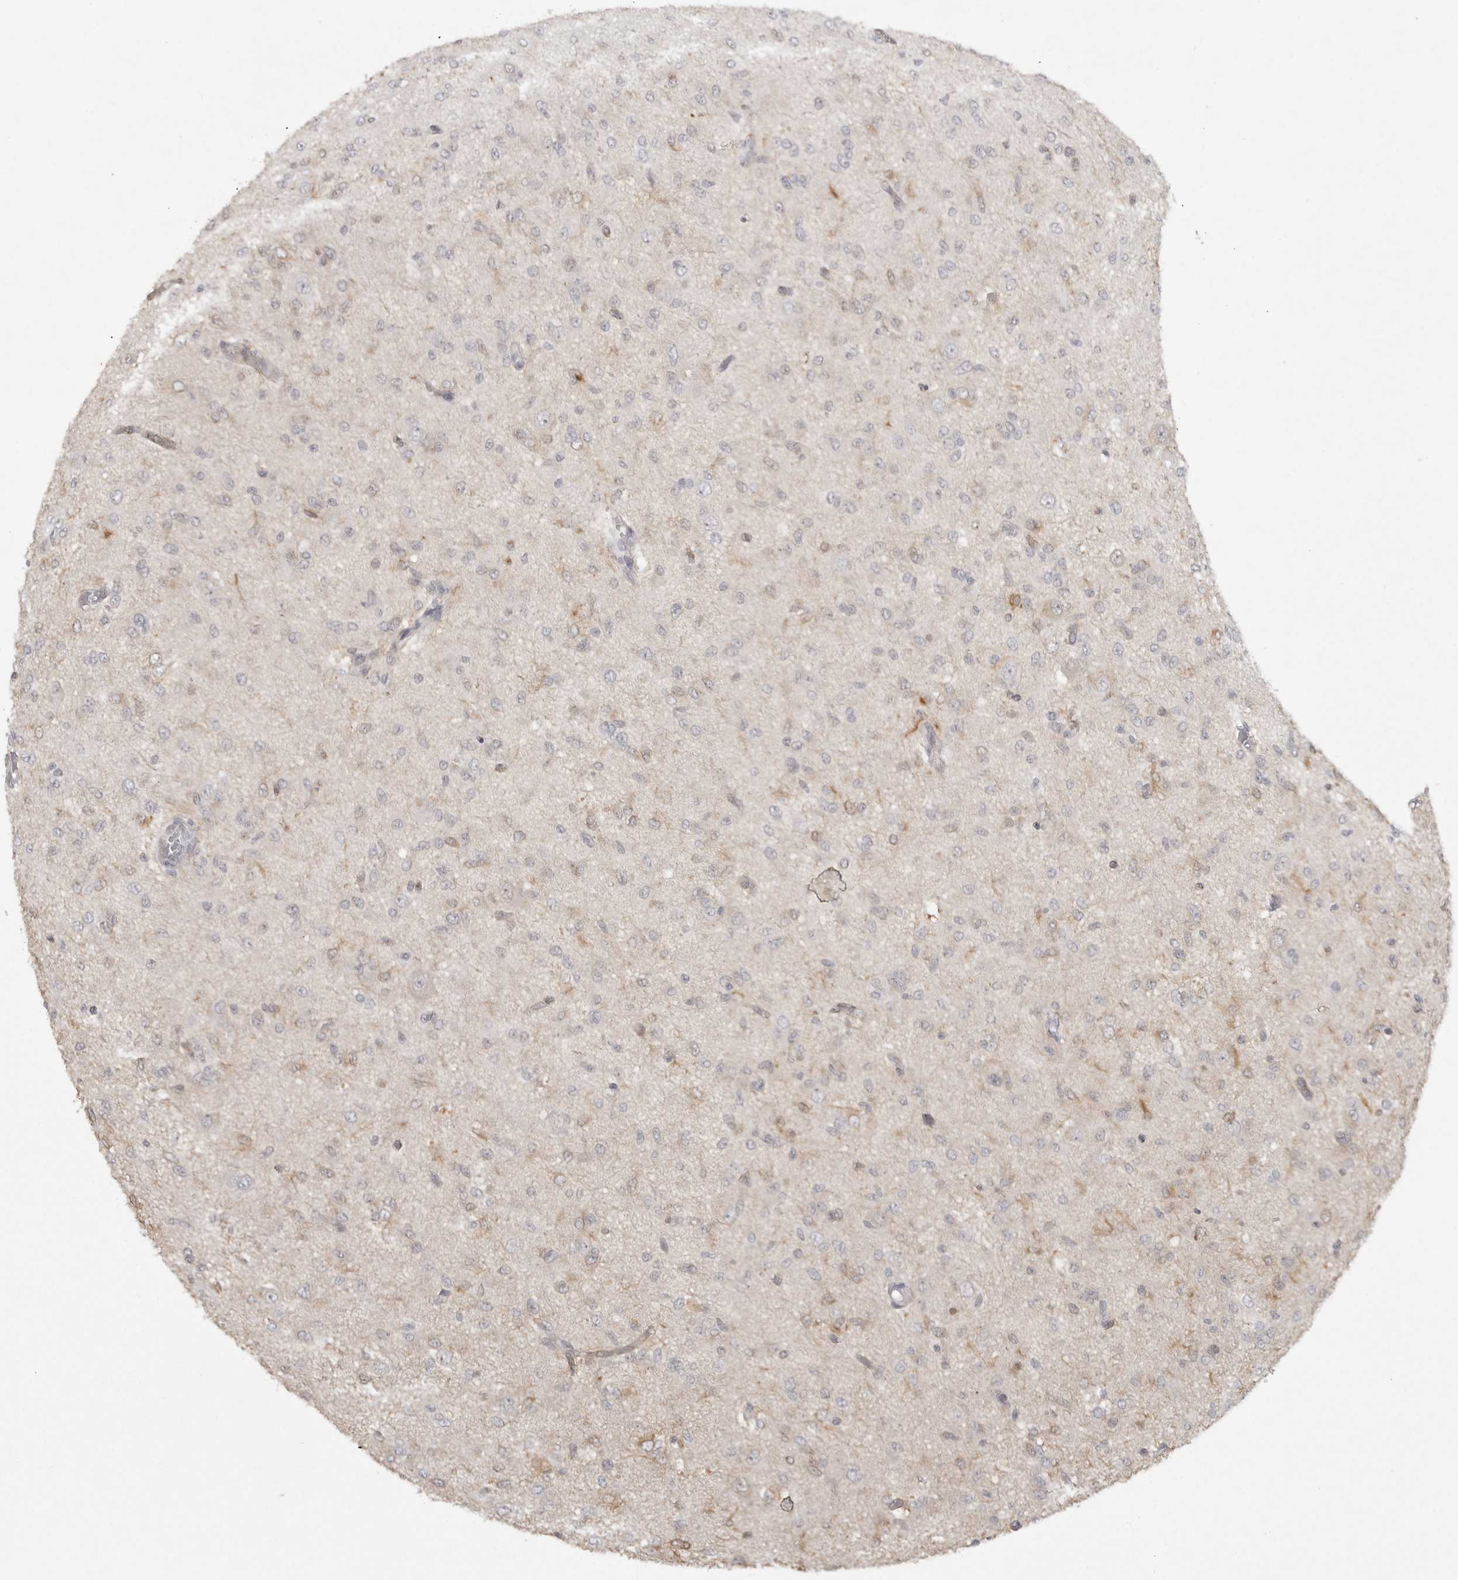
{"staining": {"intensity": "weak", "quantity": "<25%", "location": "cytoplasmic/membranous"}, "tissue": "glioma", "cell_type": "Tumor cells", "image_type": "cancer", "snomed": [{"axis": "morphology", "description": "Glioma, malignant, High grade"}, {"axis": "topography", "description": "Brain"}], "caption": "This is an immunohistochemistry (IHC) micrograph of glioma. There is no expression in tumor cells.", "gene": "TCTN3", "patient": {"sex": "female", "age": 59}}